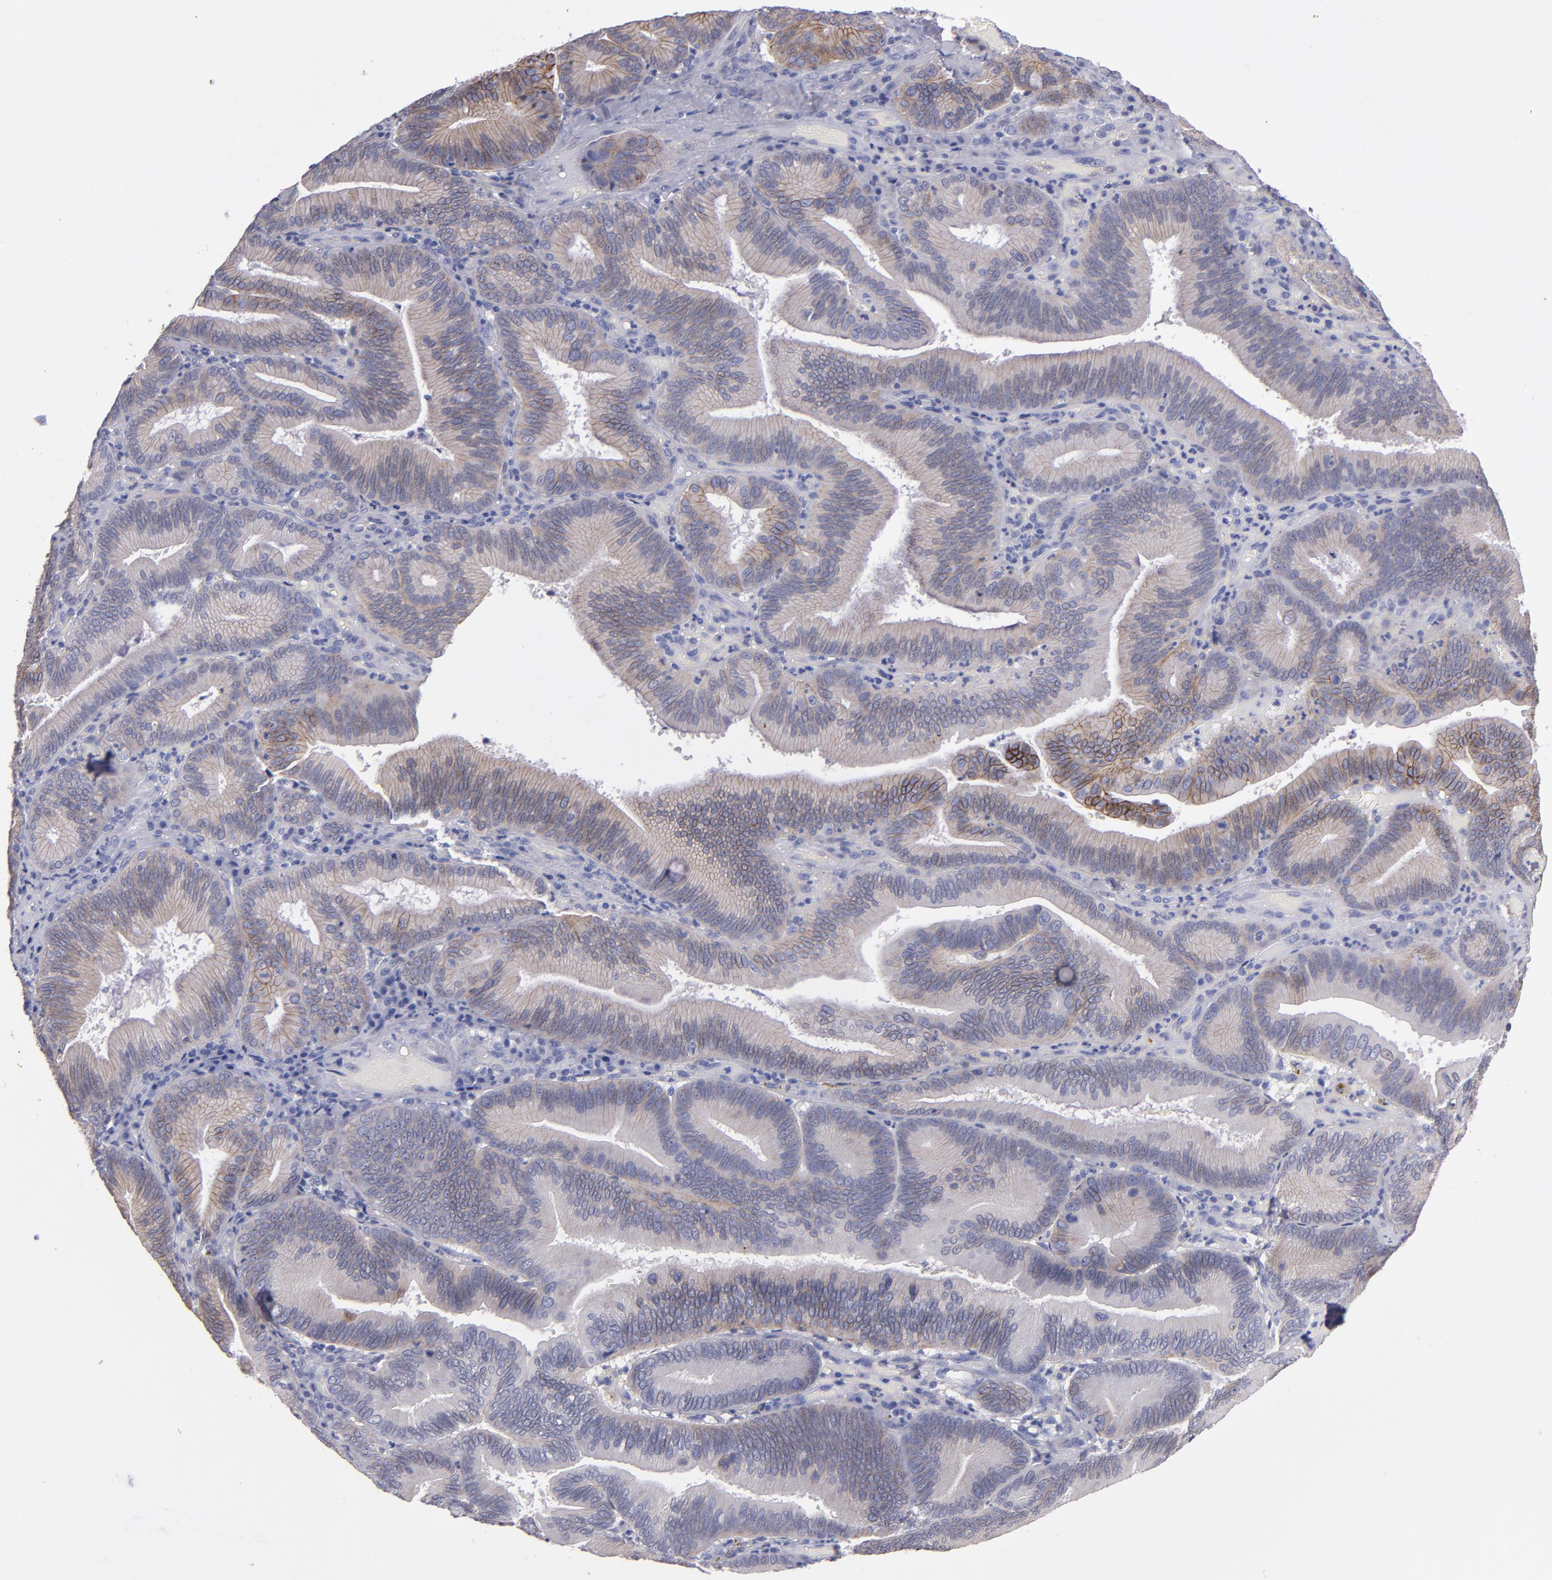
{"staining": {"intensity": "weak", "quantity": ">75%", "location": "cytoplasmic/membranous"}, "tissue": "pancreatic cancer", "cell_type": "Tumor cells", "image_type": "cancer", "snomed": [{"axis": "morphology", "description": "Adenocarcinoma, NOS"}, {"axis": "topography", "description": "Pancreas"}], "caption": "IHC (DAB (3,3'-diaminobenzidine)) staining of adenocarcinoma (pancreatic) reveals weak cytoplasmic/membranous protein staining in approximately >75% of tumor cells.", "gene": "CDH3", "patient": {"sex": "male", "age": 82}}